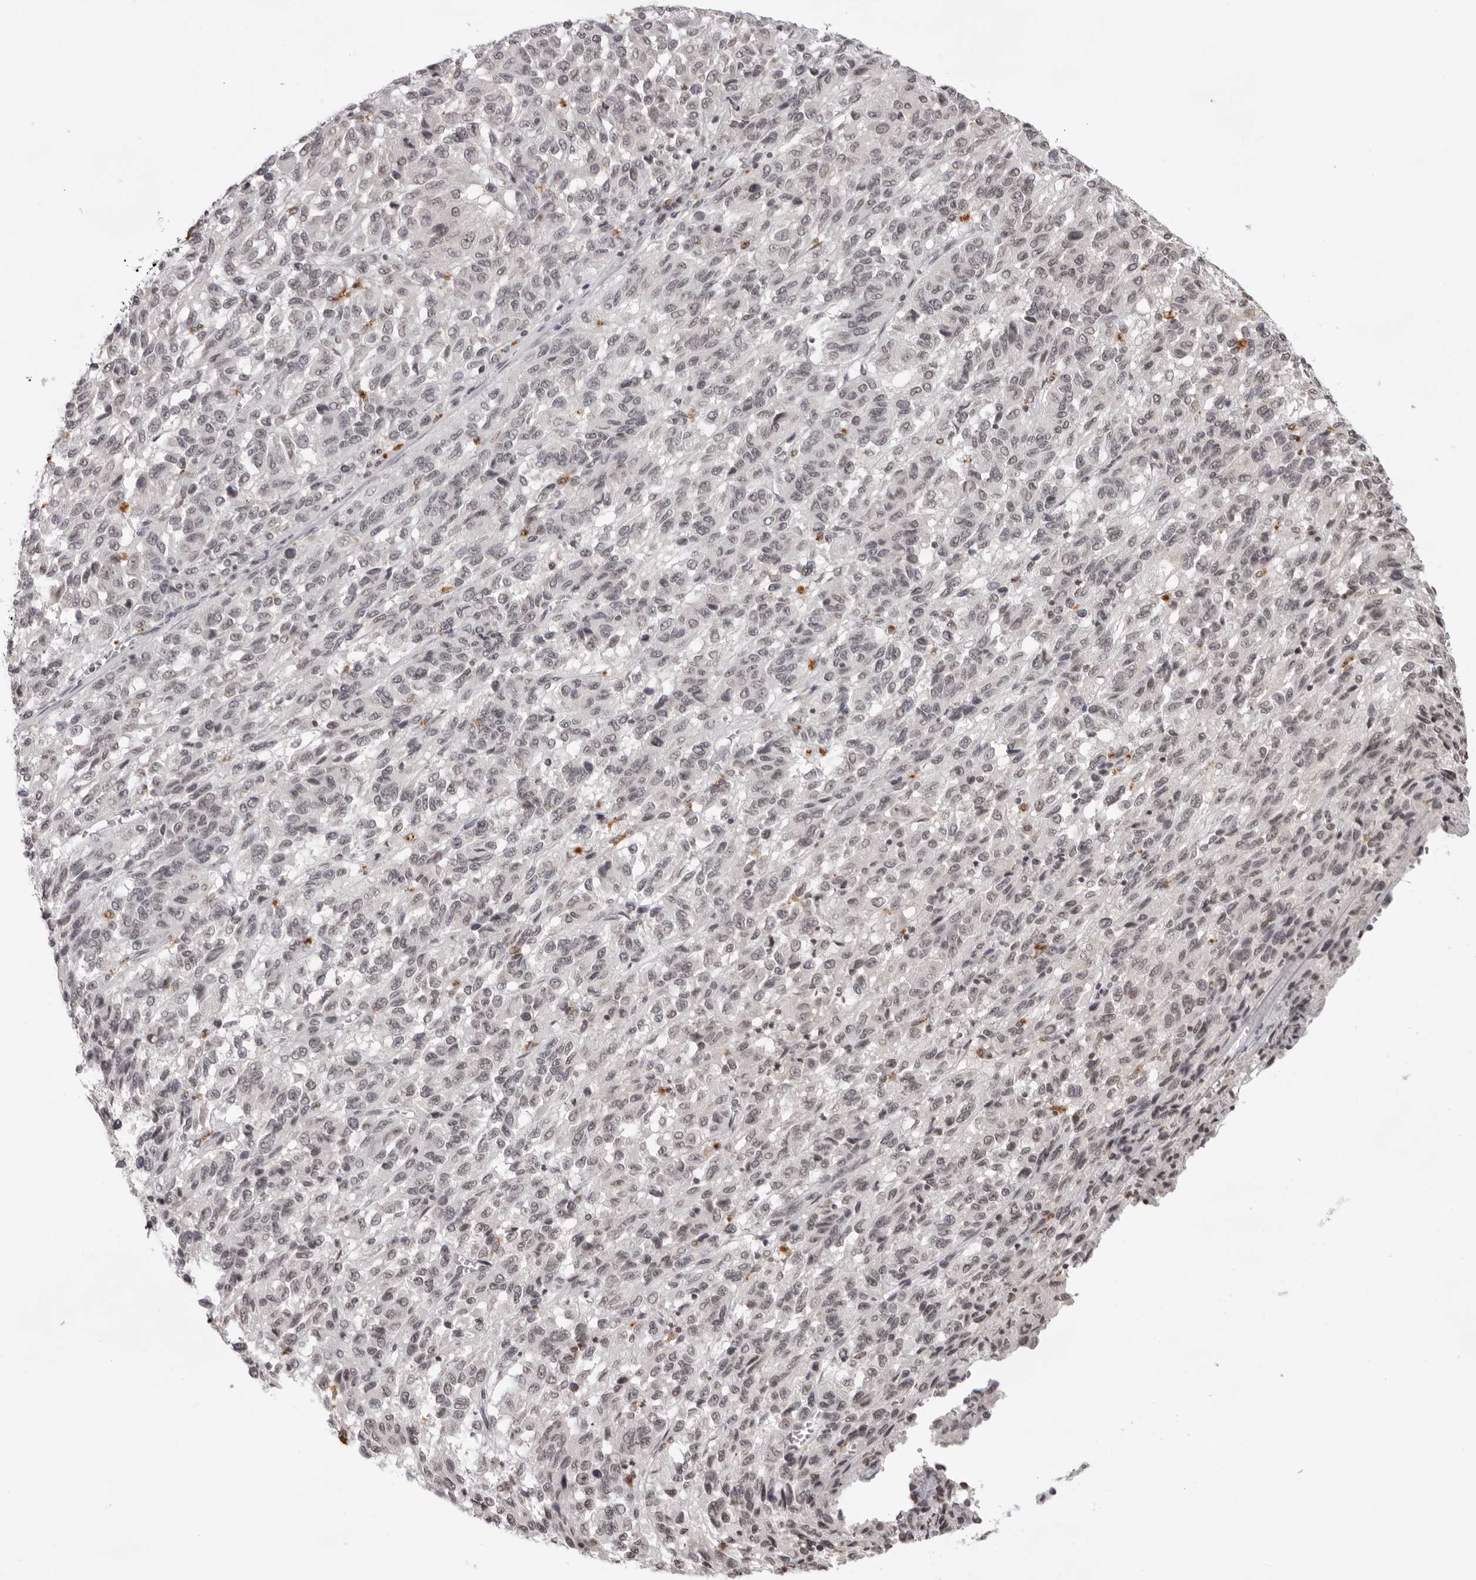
{"staining": {"intensity": "weak", "quantity": "25%-75%", "location": "nuclear"}, "tissue": "melanoma", "cell_type": "Tumor cells", "image_type": "cancer", "snomed": [{"axis": "morphology", "description": "Malignant melanoma, Metastatic site"}, {"axis": "topography", "description": "Lung"}], "caption": "Malignant melanoma (metastatic site) tissue reveals weak nuclear positivity in approximately 25%-75% of tumor cells, visualized by immunohistochemistry.", "gene": "NTM", "patient": {"sex": "male", "age": 64}}